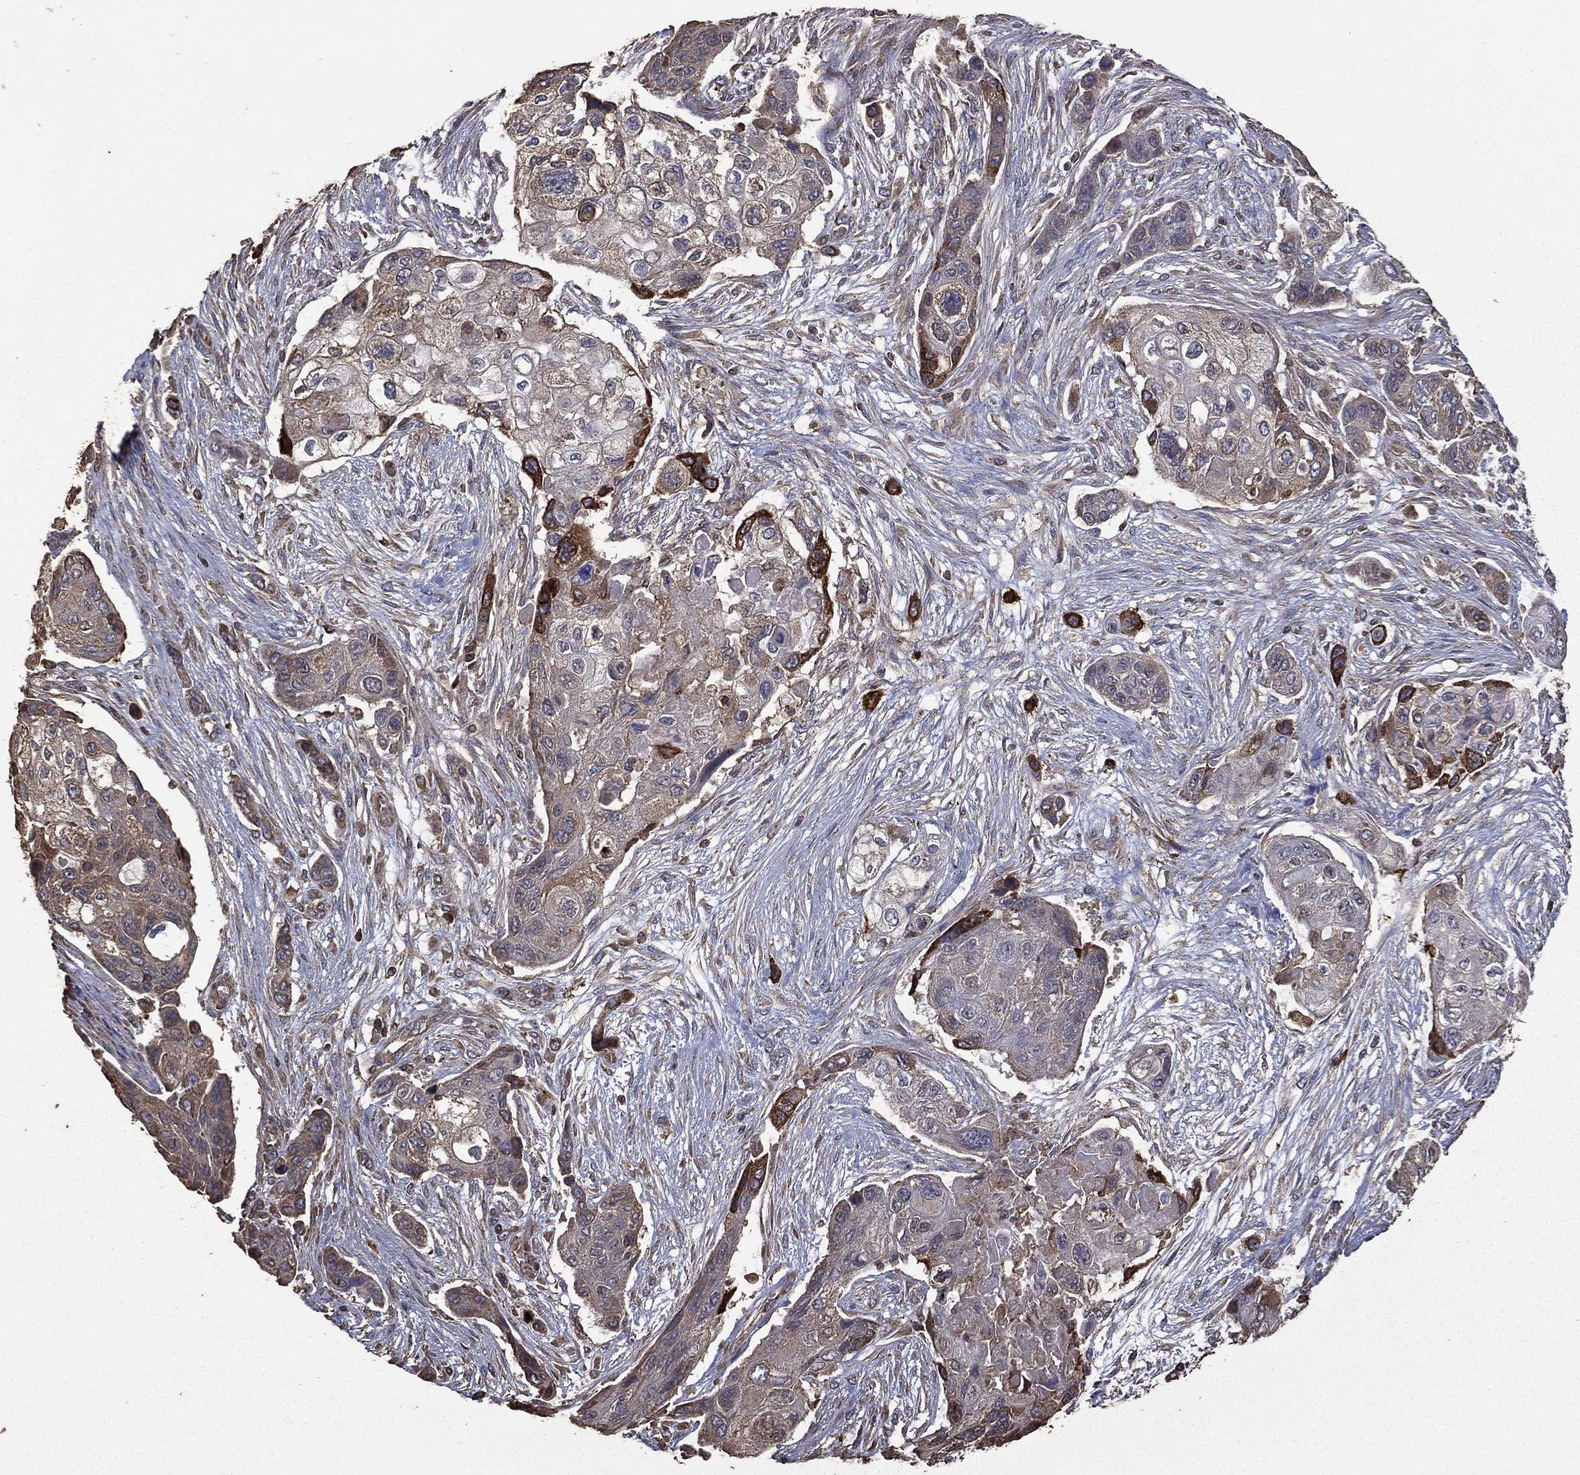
{"staining": {"intensity": "weak", "quantity": "25%-75%", "location": "cytoplasmic/membranous"}, "tissue": "lung cancer", "cell_type": "Tumor cells", "image_type": "cancer", "snomed": [{"axis": "morphology", "description": "Squamous cell carcinoma, NOS"}, {"axis": "topography", "description": "Lung"}], "caption": "Lung cancer tissue displays weak cytoplasmic/membranous staining in approximately 25%-75% of tumor cells, visualized by immunohistochemistry.", "gene": "METTL27", "patient": {"sex": "male", "age": 69}}